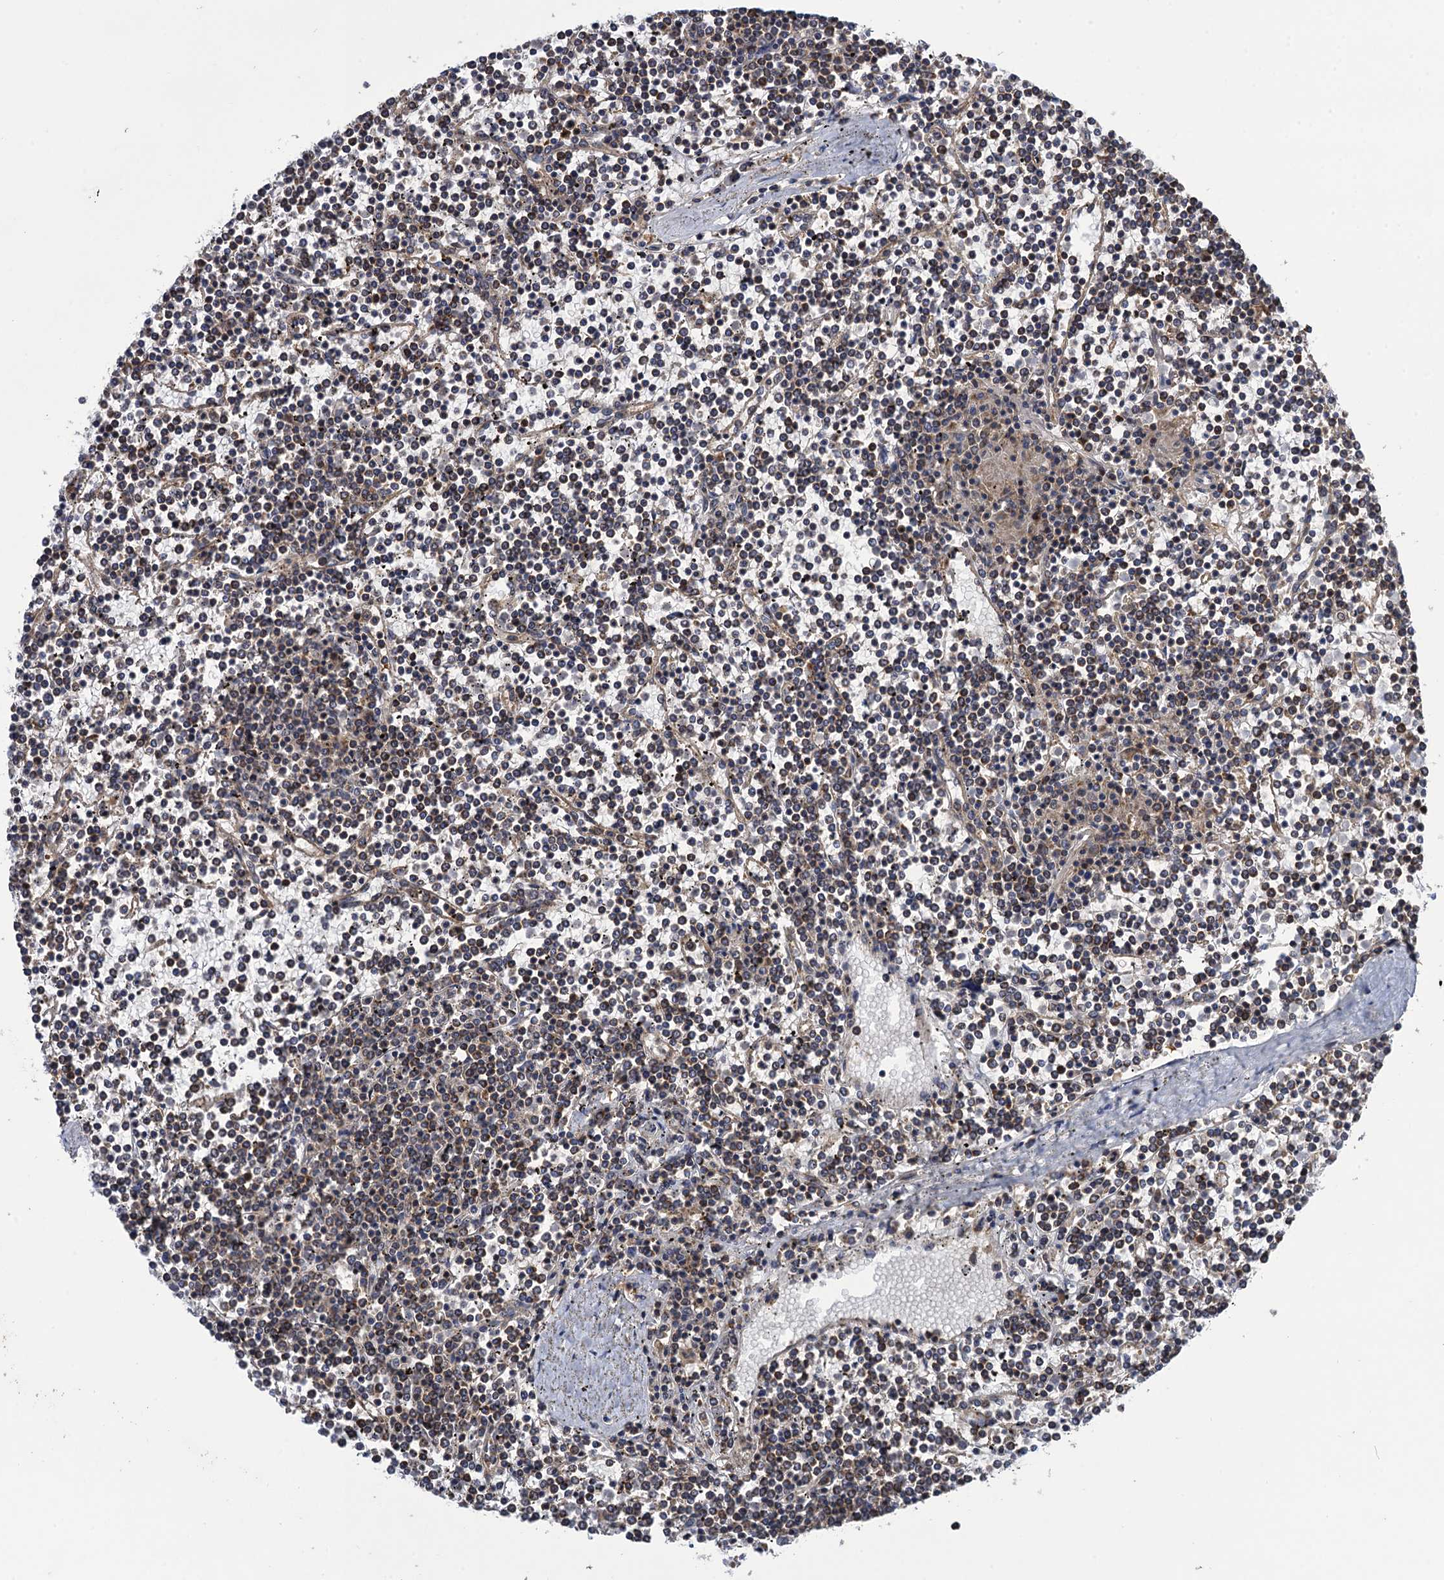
{"staining": {"intensity": "negative", "quantity": "none", "location": "none"}, "tissue": "lymphoma", "cell_type": "Tumor cells", "image_type": "cancer", "snomed": [{"axis": "morphology", "description": "Malignant lymphoma, non-Hodgkin's type, Low grade"}, {"axis": "topography", "description": "Spleen"}], "caption": "A high-resolution histopathology image shows IHC staining of low-grade malignant lymphoma, non-Hodgkin's type, which demonstrates no significant expression in tumor cells.", "gene": "WDR88", "patient": {"sex": "female", "age": 19}}